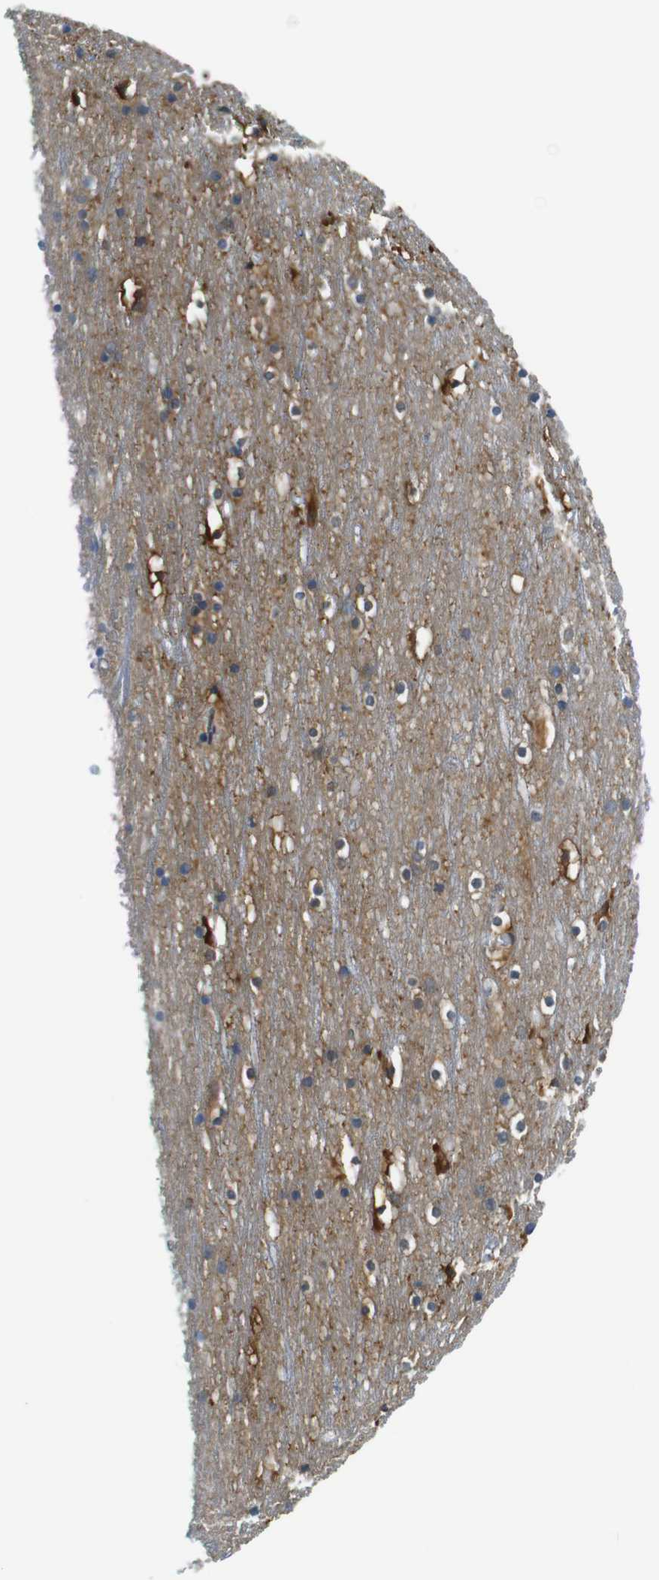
{"staining": {"intensity": "moderate", "quantity": ">75%", "location": "cytoplasmic/membranous"}, "tissue": "cerebral cortex", "cell_type": "Endothelial cells", "image_type": "normal", "snomed": [{"axis": "morphology", "description": "Normal tissue, NOS"}, {"axis": "topography", "description": "Cerebral cortex"}], "caption": "Immunohistochemistry micrograph of benign human cerebral cortex stained for a protein (brown), which displays medium levels of moderate cytoplasmic/membranous staining in about >75% of endothelial cells.", "gene": "ZDHHC3", "patient": {"sex": "male", "age": 45}}